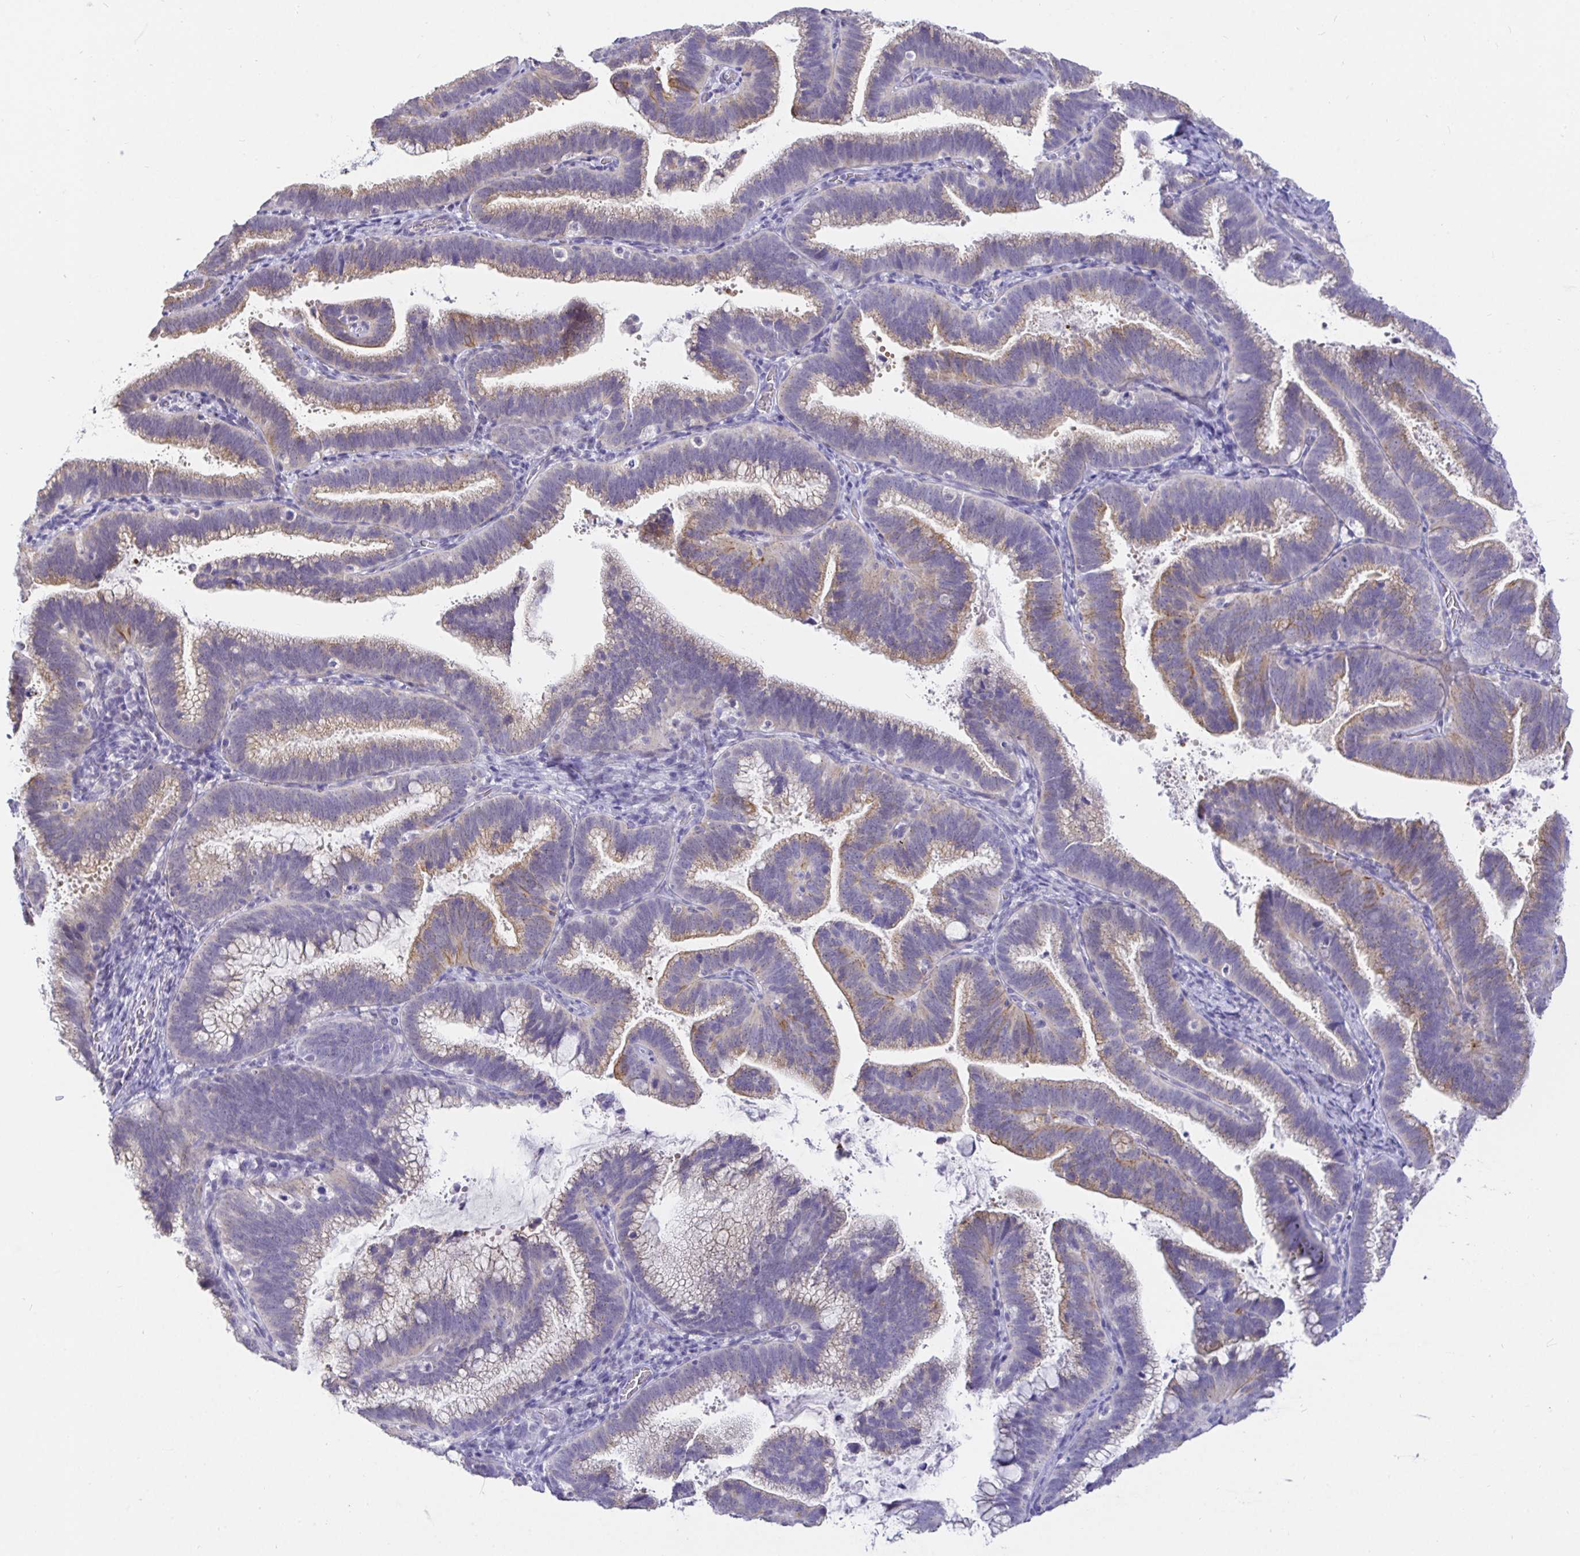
{"staining": {"intensity": "moderate", "quantity": "25%-75%", "location": "cytoplasmic/membranous"}, "tissue": "cervical cancer", "cell_type": "Tumor cells", "image_type": "cancer", "snomed": [{"axis": "morphology", "description": "Adenocarcinoma, NOS"}, {"axis": "topography", "description": "Cervix"}], "caption": "A high-resolution micrograph shows IHC staining of cervical cancer, which exhibits moderate cytoplasmic/membranous expression in about 25%-75% of tumor cells. The staining was performed using DAB (3,3'-diaminobenzidine) to visualize the protein expression in brown, while the nuclei were stained in blue with hematoxylin (Magnification: 20x).", "gene": "EZHIP", "patient": {"sex": "female", "age": 61}}